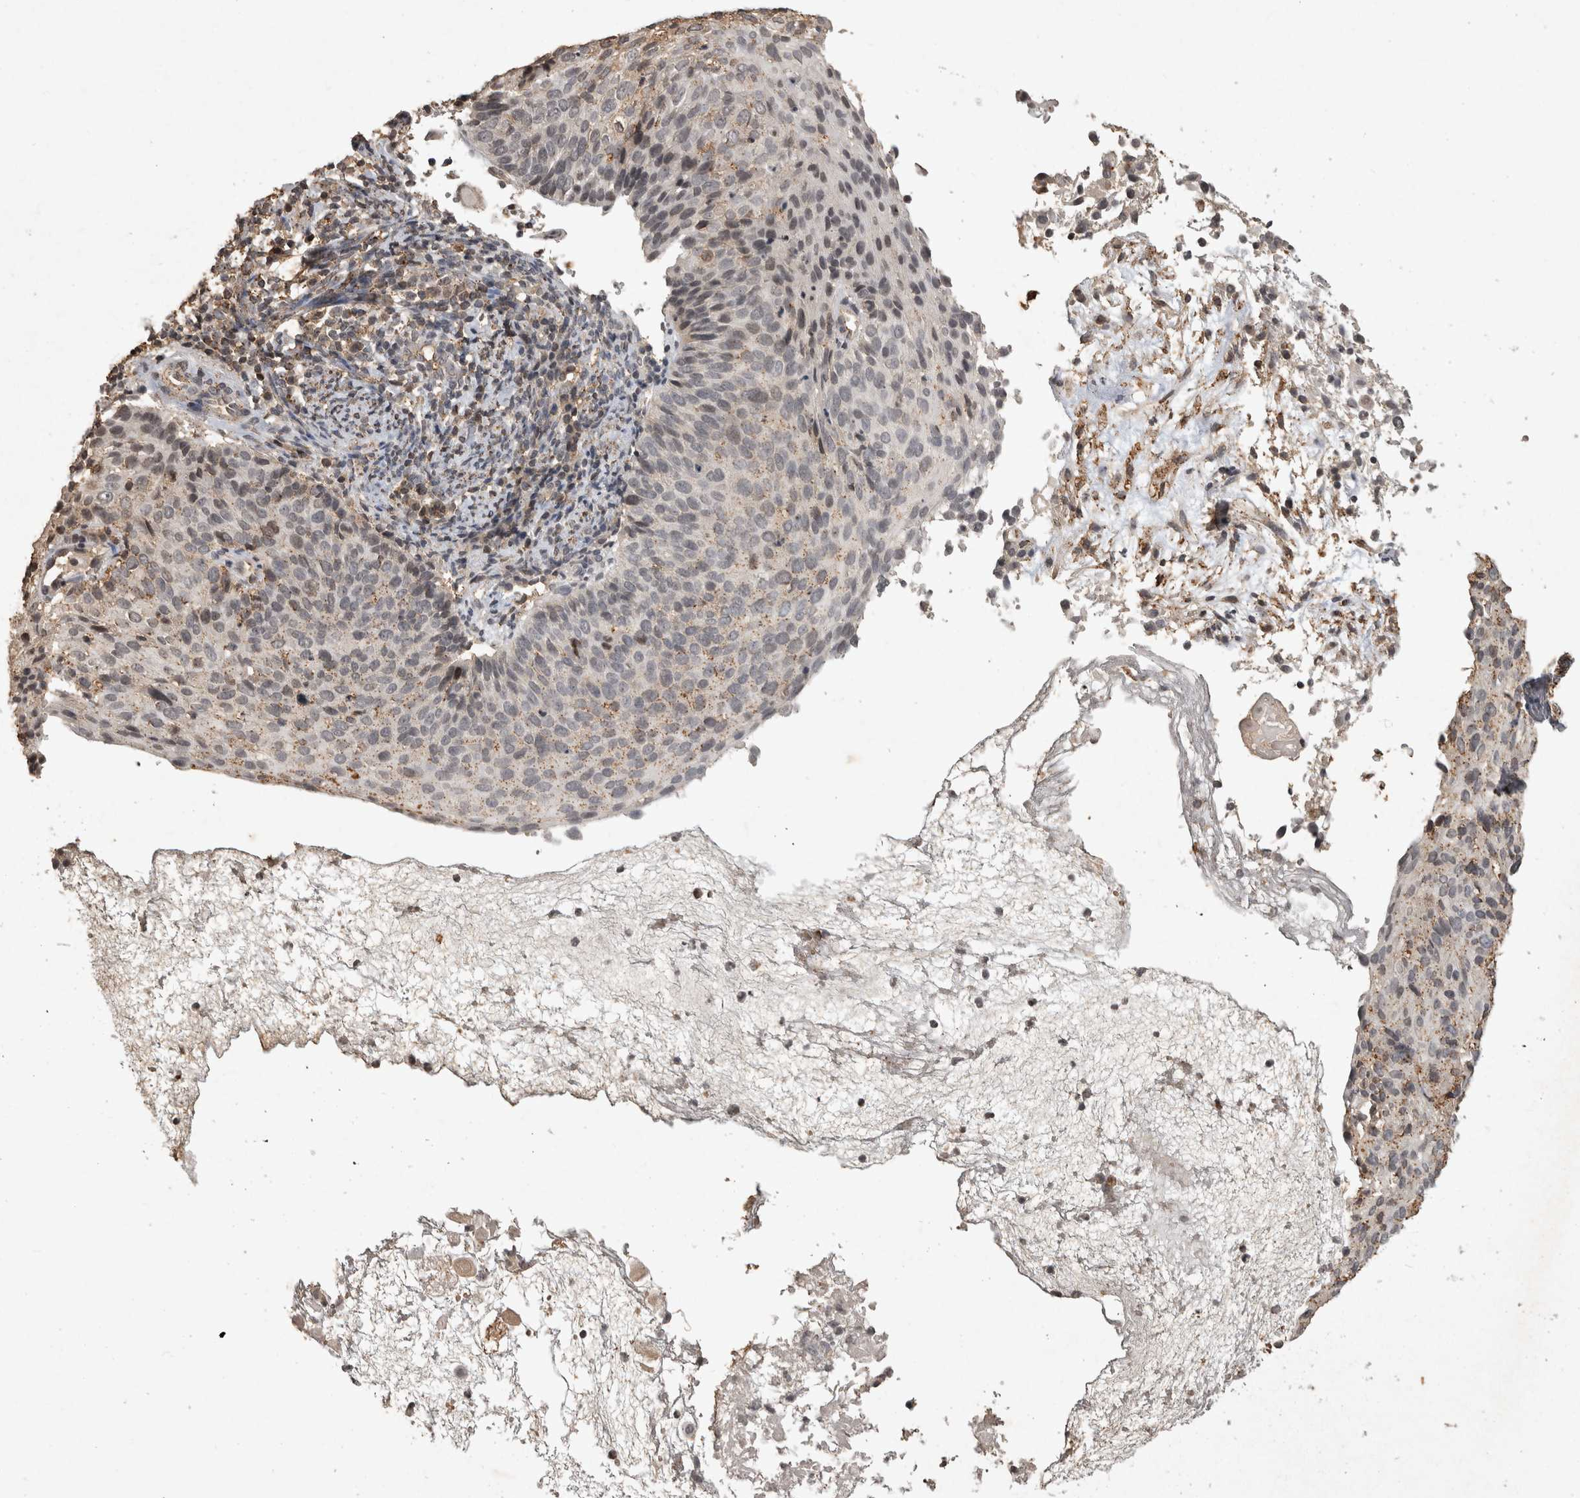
{"staining": {"intensity": "moderate", "quantity": "25%-75%", "location": "cytoplasmic/membranous"}, "tissue": "cervical cancer", "cell_type": "Tumor cells", "image_type": "cancer", "snomed": [{"axis": "morphology", "description": "Squamous cell carcinoma, NOS"}, {"axis": "topography", "description": "Cervix"}], "caption": "Brown immunohistochemical staining in human cervical squamous cell carcinoma displays moderate cytoplasmic/membranous positivity in approximately 25%-75% of tumor cells. (DAB (3,3'-diaminobenzidine) IHC, brown staining for protein, blue staining for nuclei).", "gene": "HRK", "patient": {"sex": "female", "age": 74}}